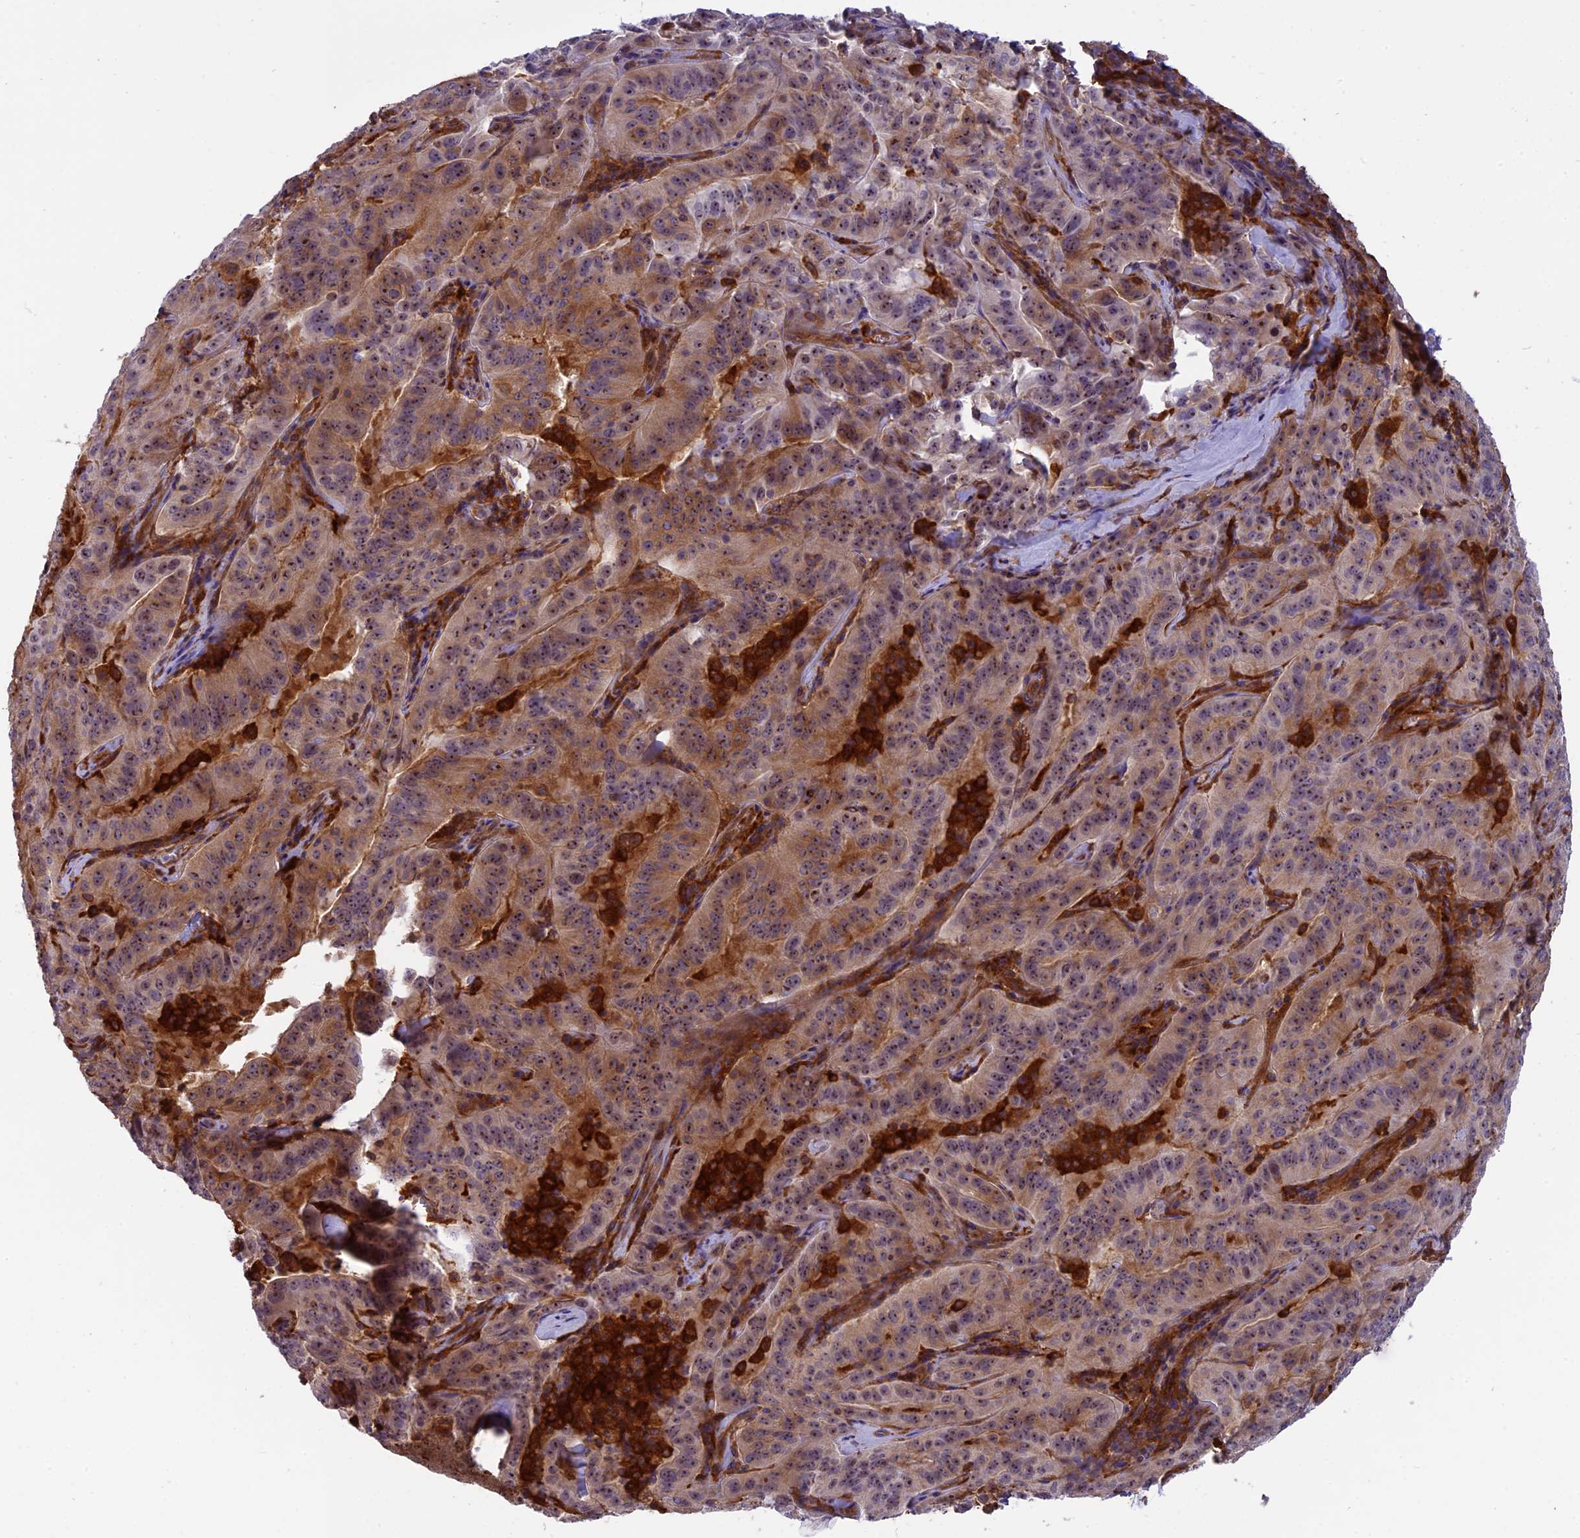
{"staining": {"intensity": "moderate", "quantity": ">75%", "location": "cytoplasmic/membranous,nuclear"}, "tissue": "pancreatic cancer", "cell_type": "Tumor cells", "image_type": "cancer", "snomed": [{"axis": "morphology", "description": "Adenocarcinoma, NOS"}, {"axis": "topography", "description": "Pancreas"}], "caption": "High-power microscopy captured an immunohistochemistry (IHC) photomicrograph of adenocarcinoma (pancreatic), revealing moderate cytoplasmic/membranous and nuclear staining in about >75% of tumor cells. Nuclei are stained in blue.", "gene": "EHBP1L1", "patient": {"sex": "male", "age": 63}}